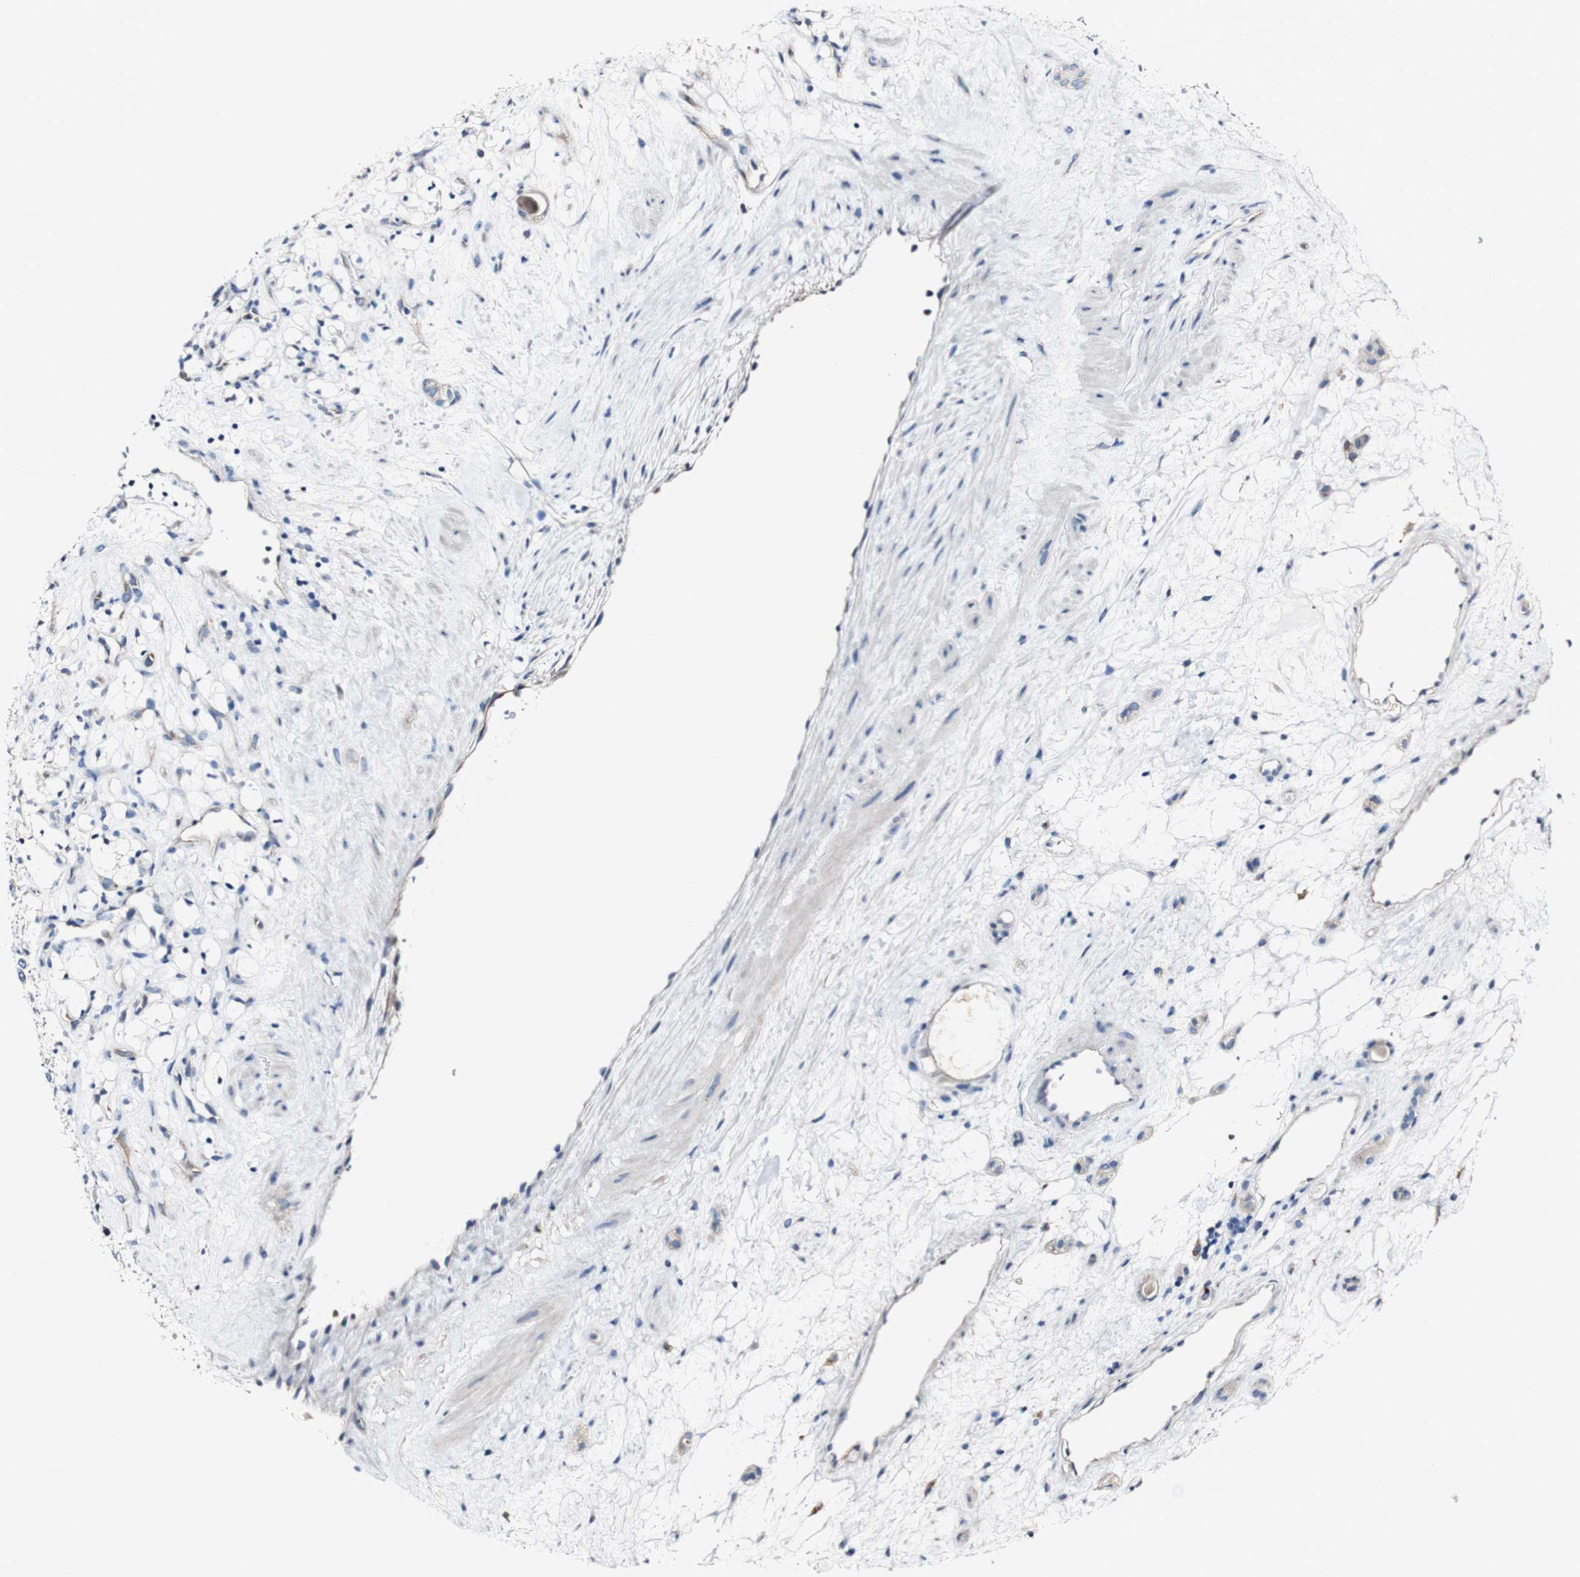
{"staining": {"intensity": "negative", "quantity": "none", "location": "none"}, "tissue": "renal cancer", "cell_type": "Tumor cells", "image_type": "cancer", "snomed": [{"axis": "morphology", "description": "Adenocarcinoma, NOS"}, {"axis": "topography", "description": "Kidney"}], "caption": "IHC of adenocarcinoma (renal) demonstrates no staining in tumor cells.", "gene": "GRAMD1A", "patient": {"sex": "female", "age": 60}}